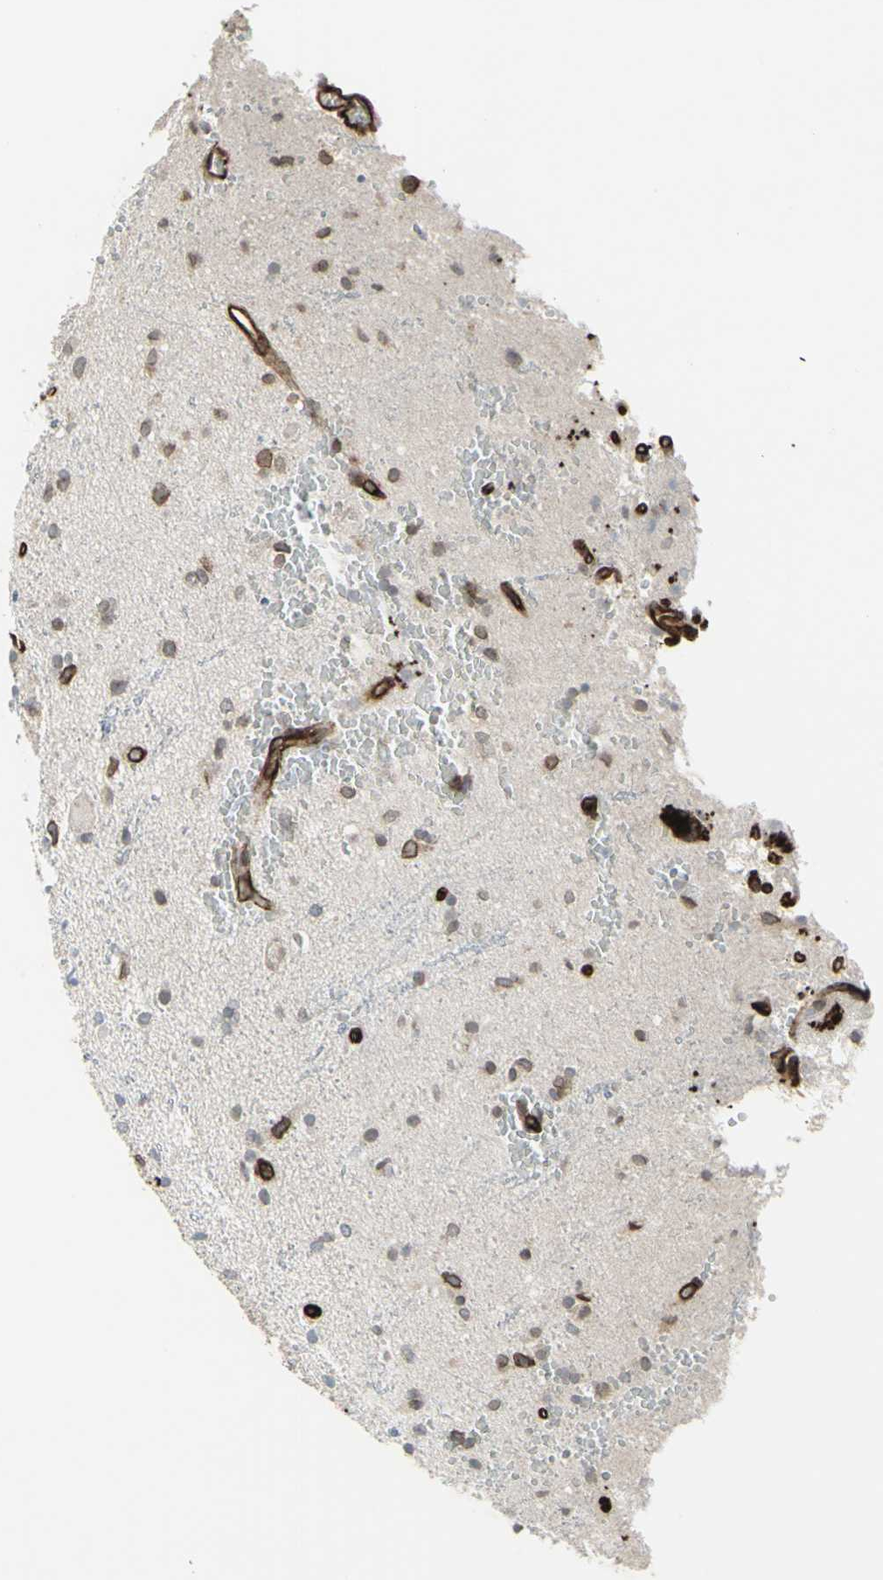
{"staining": {"intensity": "weak", "quantity": "<25%", "location": "cytoplasmic/membranous"}, "tissue": "glioma", "cell_type": "Tumor cells", "image_type": "cancer", "snomed": [{"axis": "morphology", "description": "Glioma, malignant, High grade"}, {"axis": "topography", "description": "Brain"}], "caption": "Human glioma stained for a protein using immunohistochemistry (IHC) displays no positivity in tumor cells.", "gene": "DTX3L", "patient": {"sex": "male", "age": 47}}